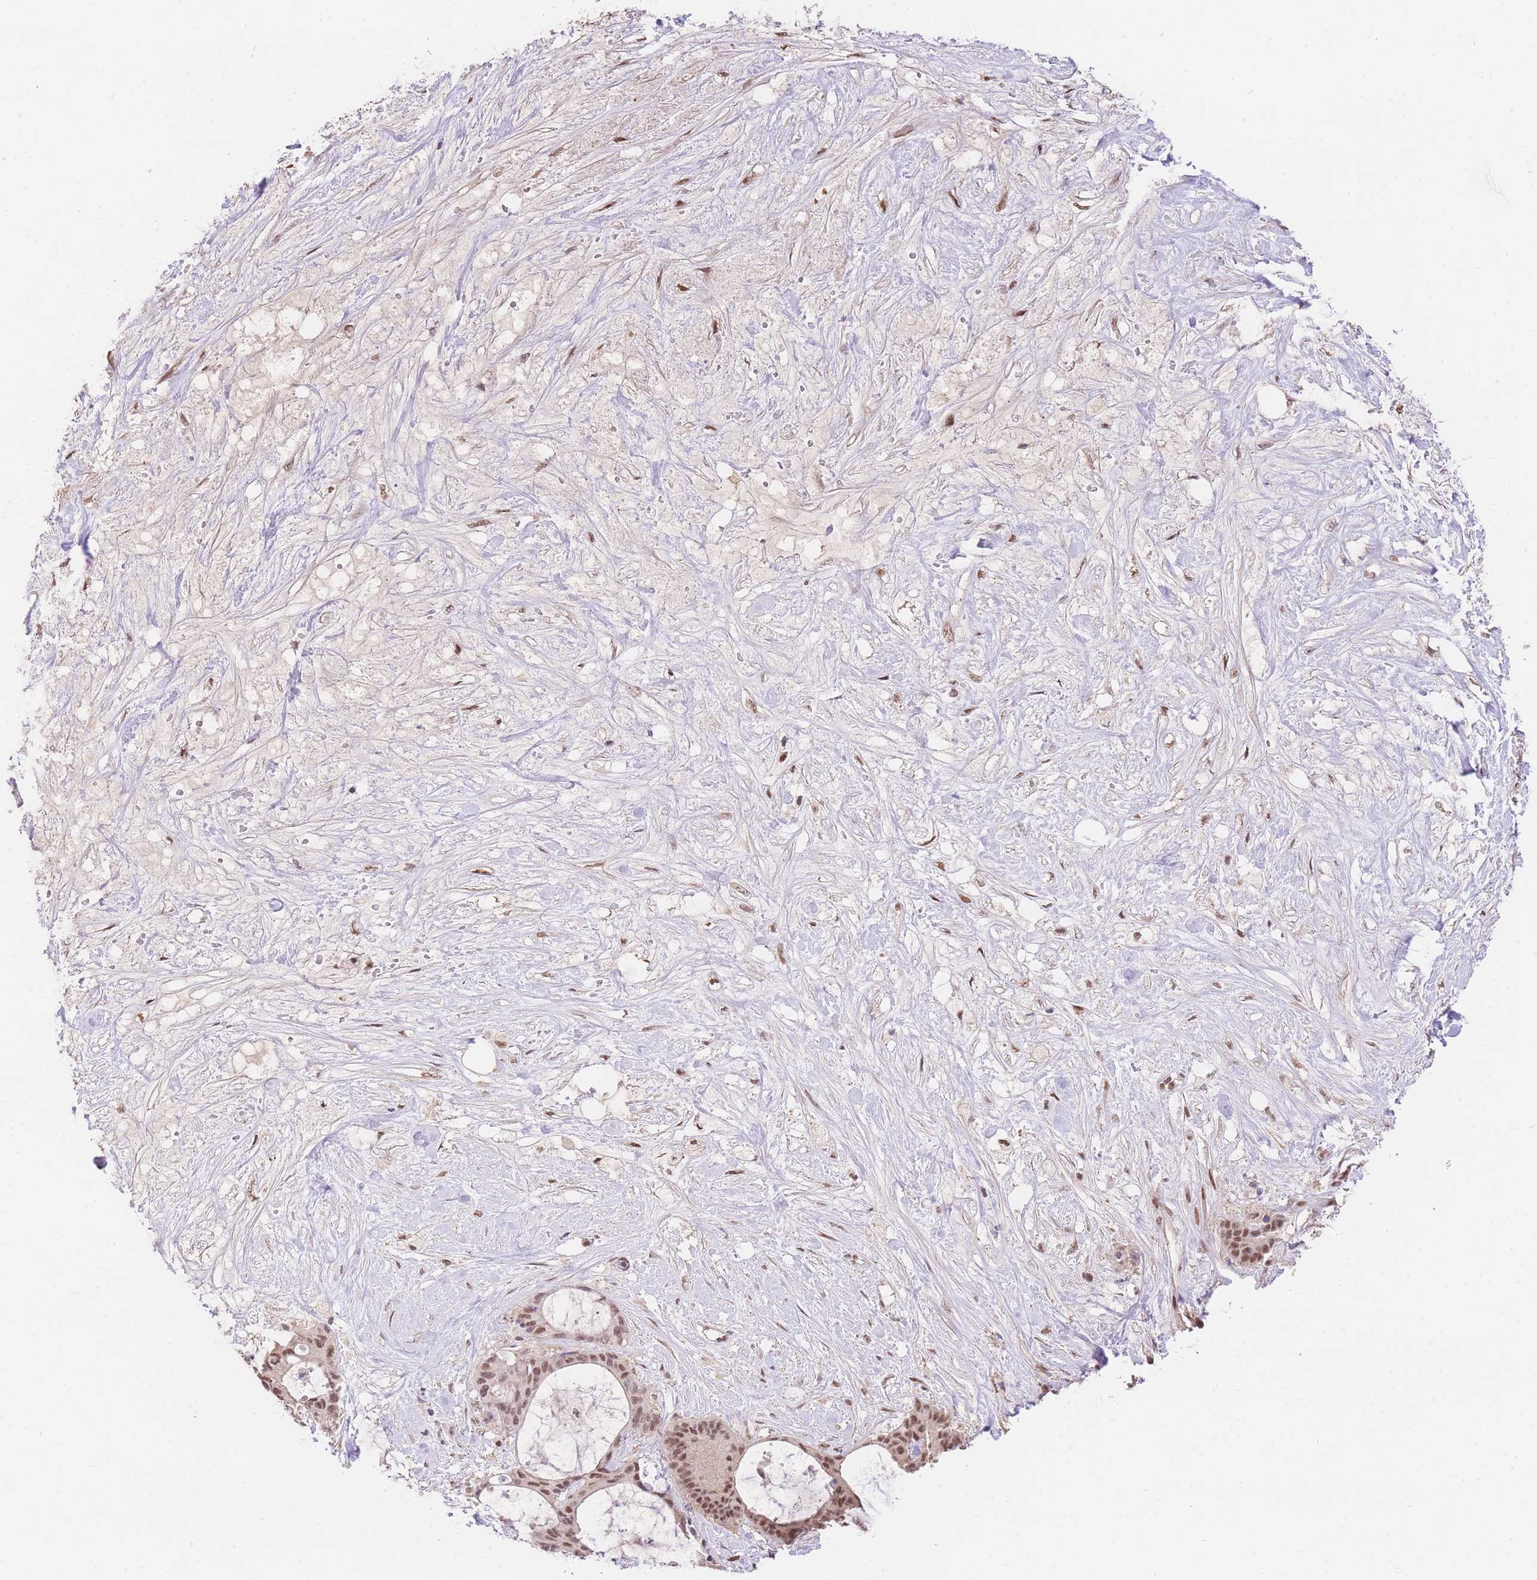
{"staining": {"intensity": "moderate", "quantity": ">75%", "location": "nuclear"}, "tissue": "liver cancer", "cell_type": "Tumor cells", "image_type": "cancer", "snomed": [{"axis": "morphology", "description": "Normal tissue, NOS"}, {"axis": "morphology", "description": "Cholangiocarcinoma"}, {"axis": "topography", "description": "Liver"}, {"axis": "topography", "description": "Peripheral nerve tissue"}], "caption": "Protein expression analysis of liver cancer (cholangiocarcinoma) exhibits moderate nuclear expression in about >75% of tumor cells.", "gene": "UBXN7", "patient": {"sex": "female", "age": 73}}